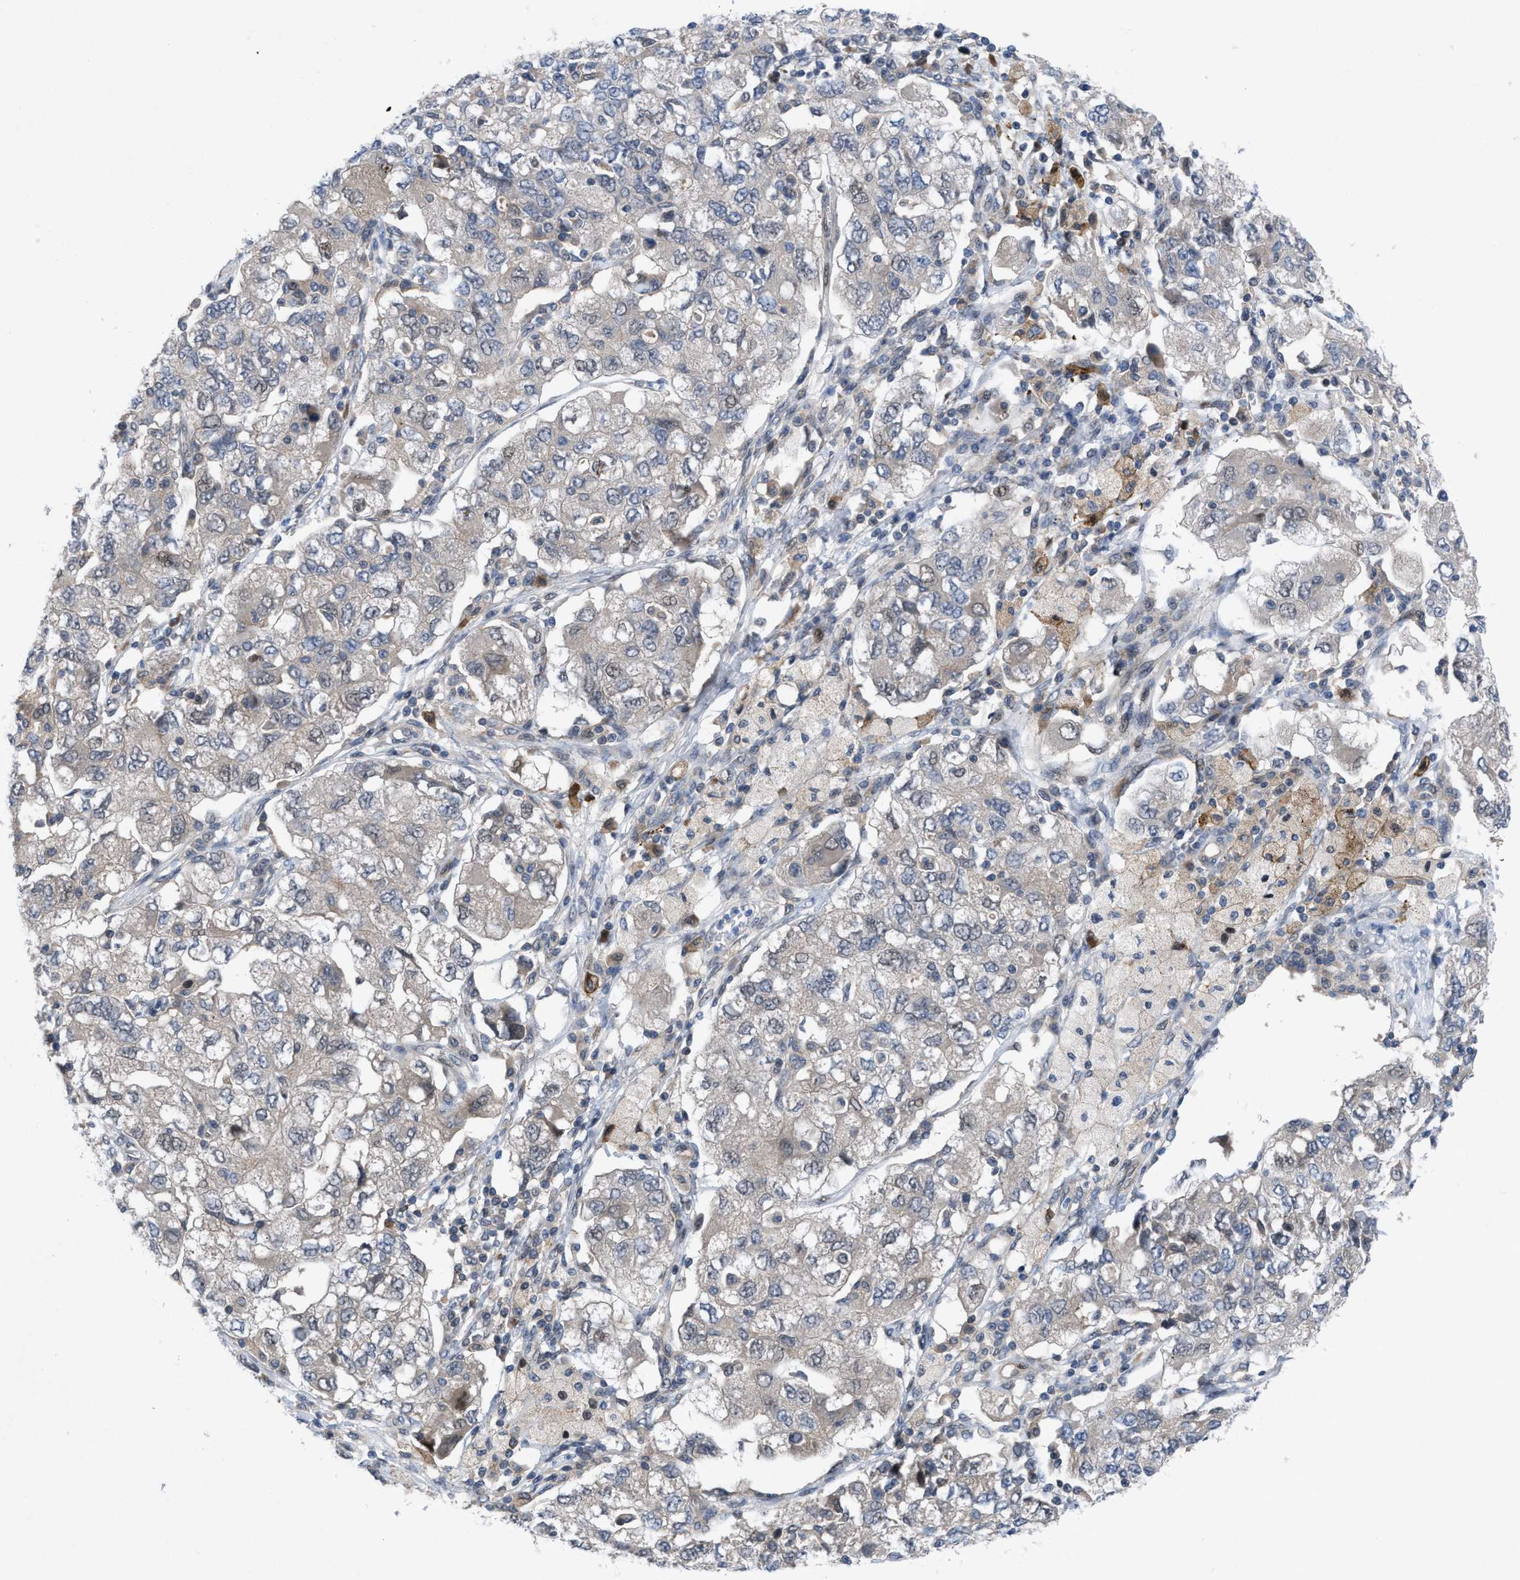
{"staining": {"intensity": "negative", "quantity": "none", "location": "none"}, "tissue": "ovarian cancer", "cell_type": "Tumor cells", "image_type": "cancer", "snomed": [{"axis": "morphology", "description": "Carcinoma, NOS"}, {"axis": "morphology", "description": "Cystadenocarcinoma, serous, NOS"}, {"axis": "topography", "description": "Ovary"}], "caption": "Tumor cells are negative for brown protein staining in ovarian serous cystadenocarcinoma.", "gene": "IL17RE", "patient": {"sex": "female", "age": 69}}